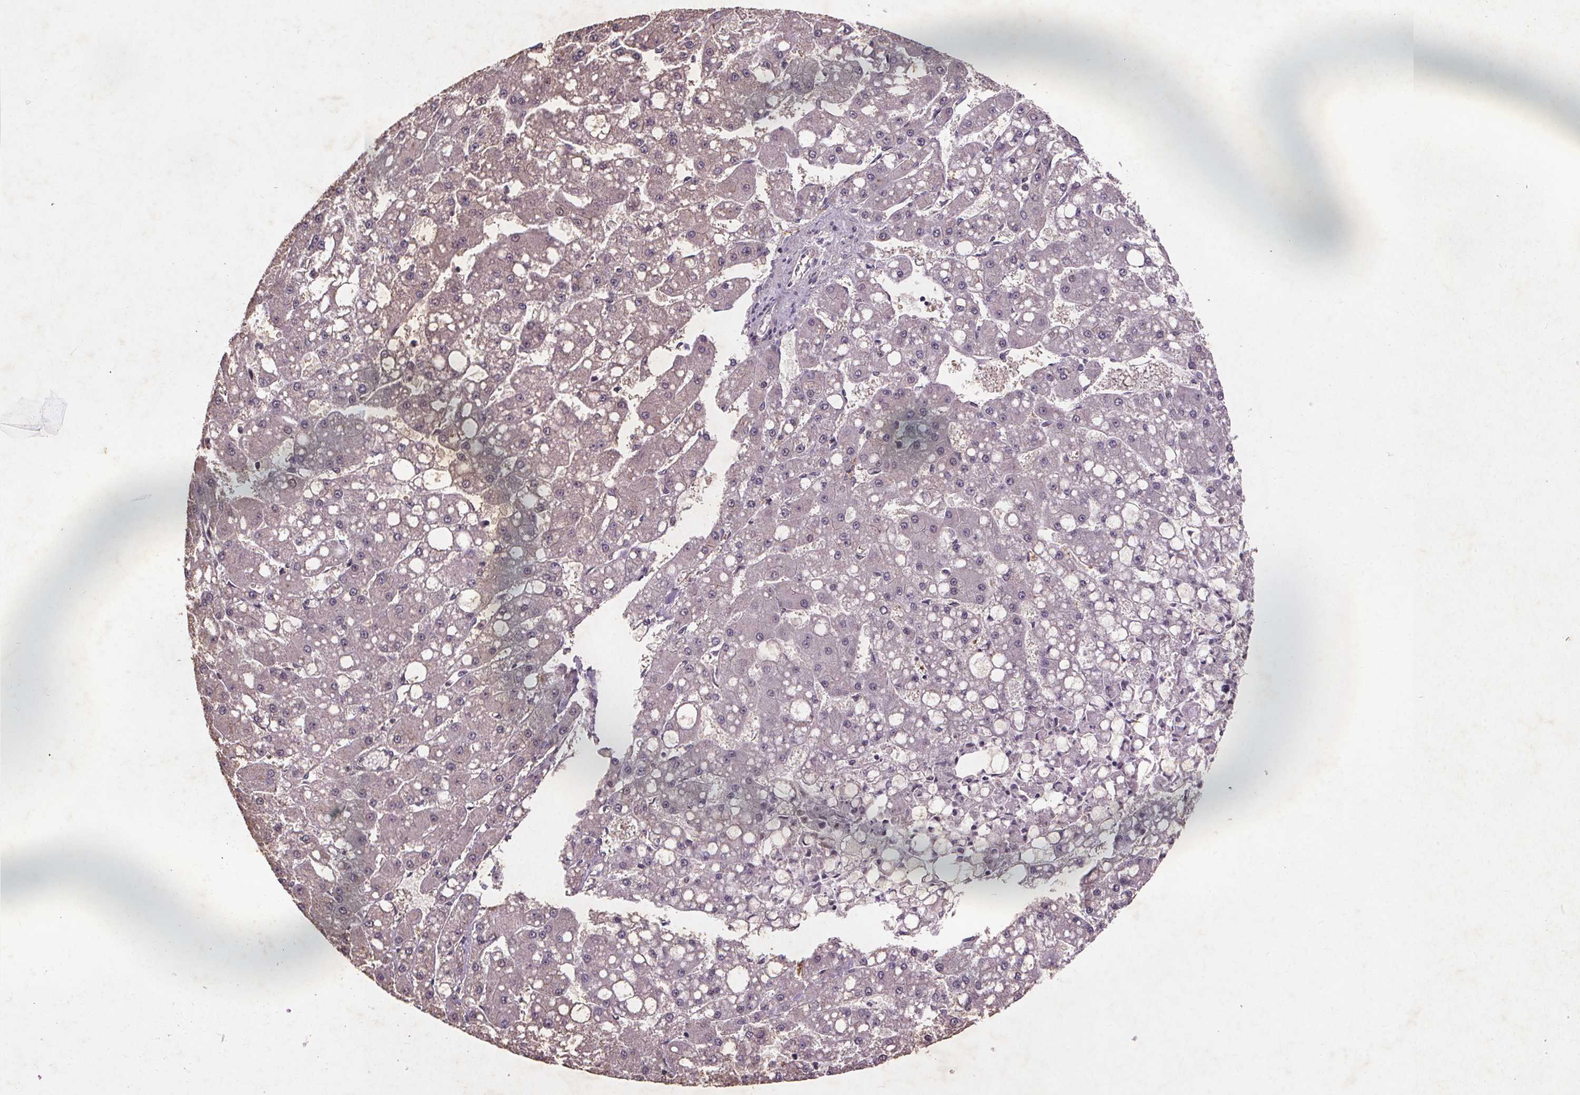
{"staining": {"intensity": "negative", "quantity": "none", "location": "none"}, "tissue": "liver cancer", "cell_type": "Tumor cells", "image_type": "cancer", "snomed": [{"axis": "morphology", "description": "Carcinoma, Hepatocellular, NOS"}, {"axis": "topography", "description": "Liver"}], "caption": "There is no significant expression in tumor cells of hepatocellular carcinoma (liver). (DAB (3,3'-diaminobenzidine) immunohistochemistry, high magnification).", "gene": "STRN3", "patient": {"sex": "male", "age": 67}}